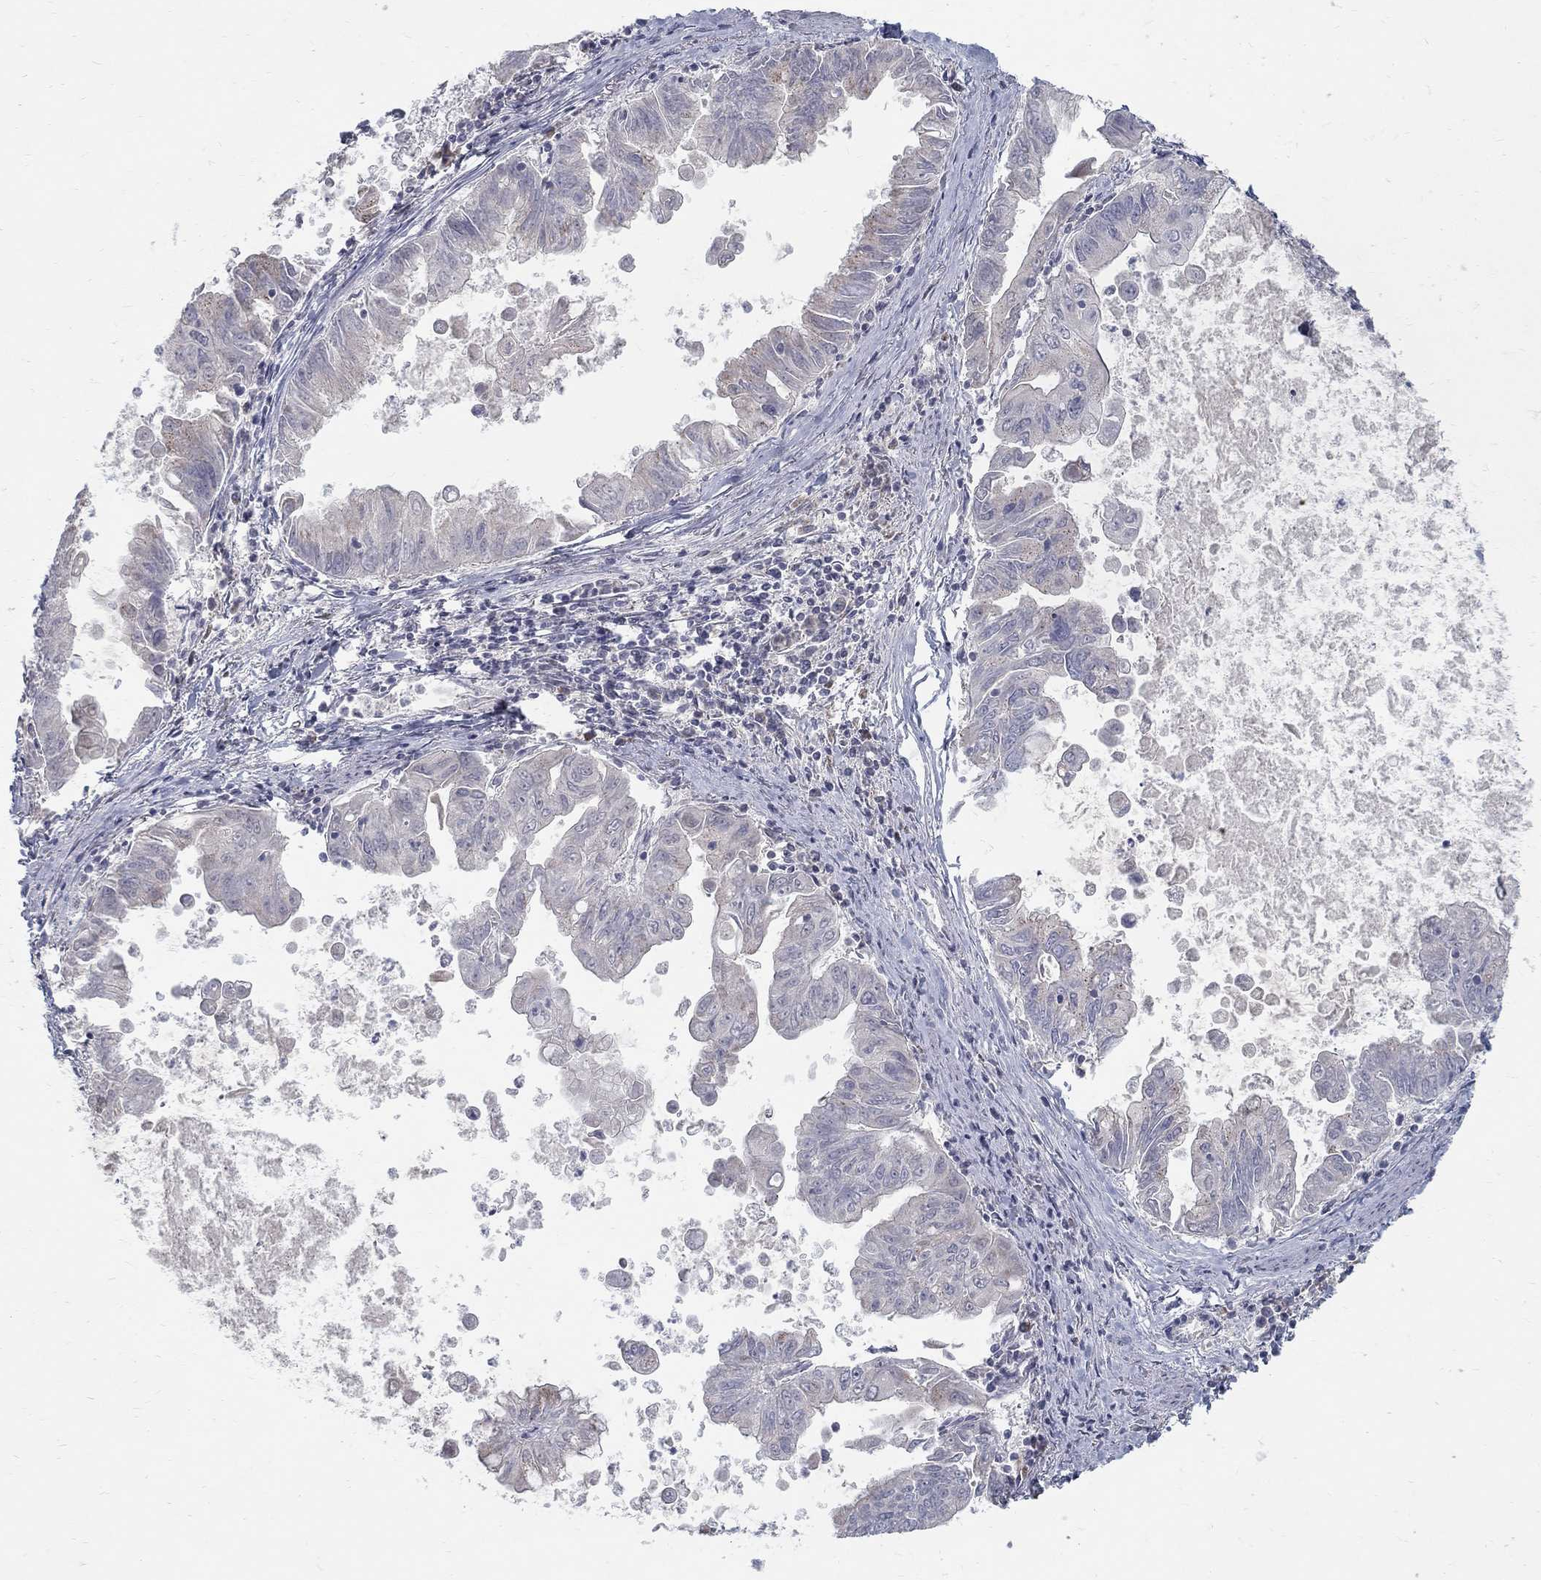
{"staining": {"intensity": "weak", "quantity": "<25%", "location": "cytoplasmic/membranous"}, "tissue": "stomach cancer", "cell_type": "Tumor cells", "image_type": "cancer", "snomed": [{"axis": "morphology", "description": "Adenocarcinoma, NOS"}, {"axis": "topography", "description": "Stomach, upper"}], "caption": "The immunohistochemistry (IHC) histopathology image has no significant expression in tumor cells of stomach cancer tissue.", "gene": "PANK3", "patient": {"sex": "male", "age": 80}}